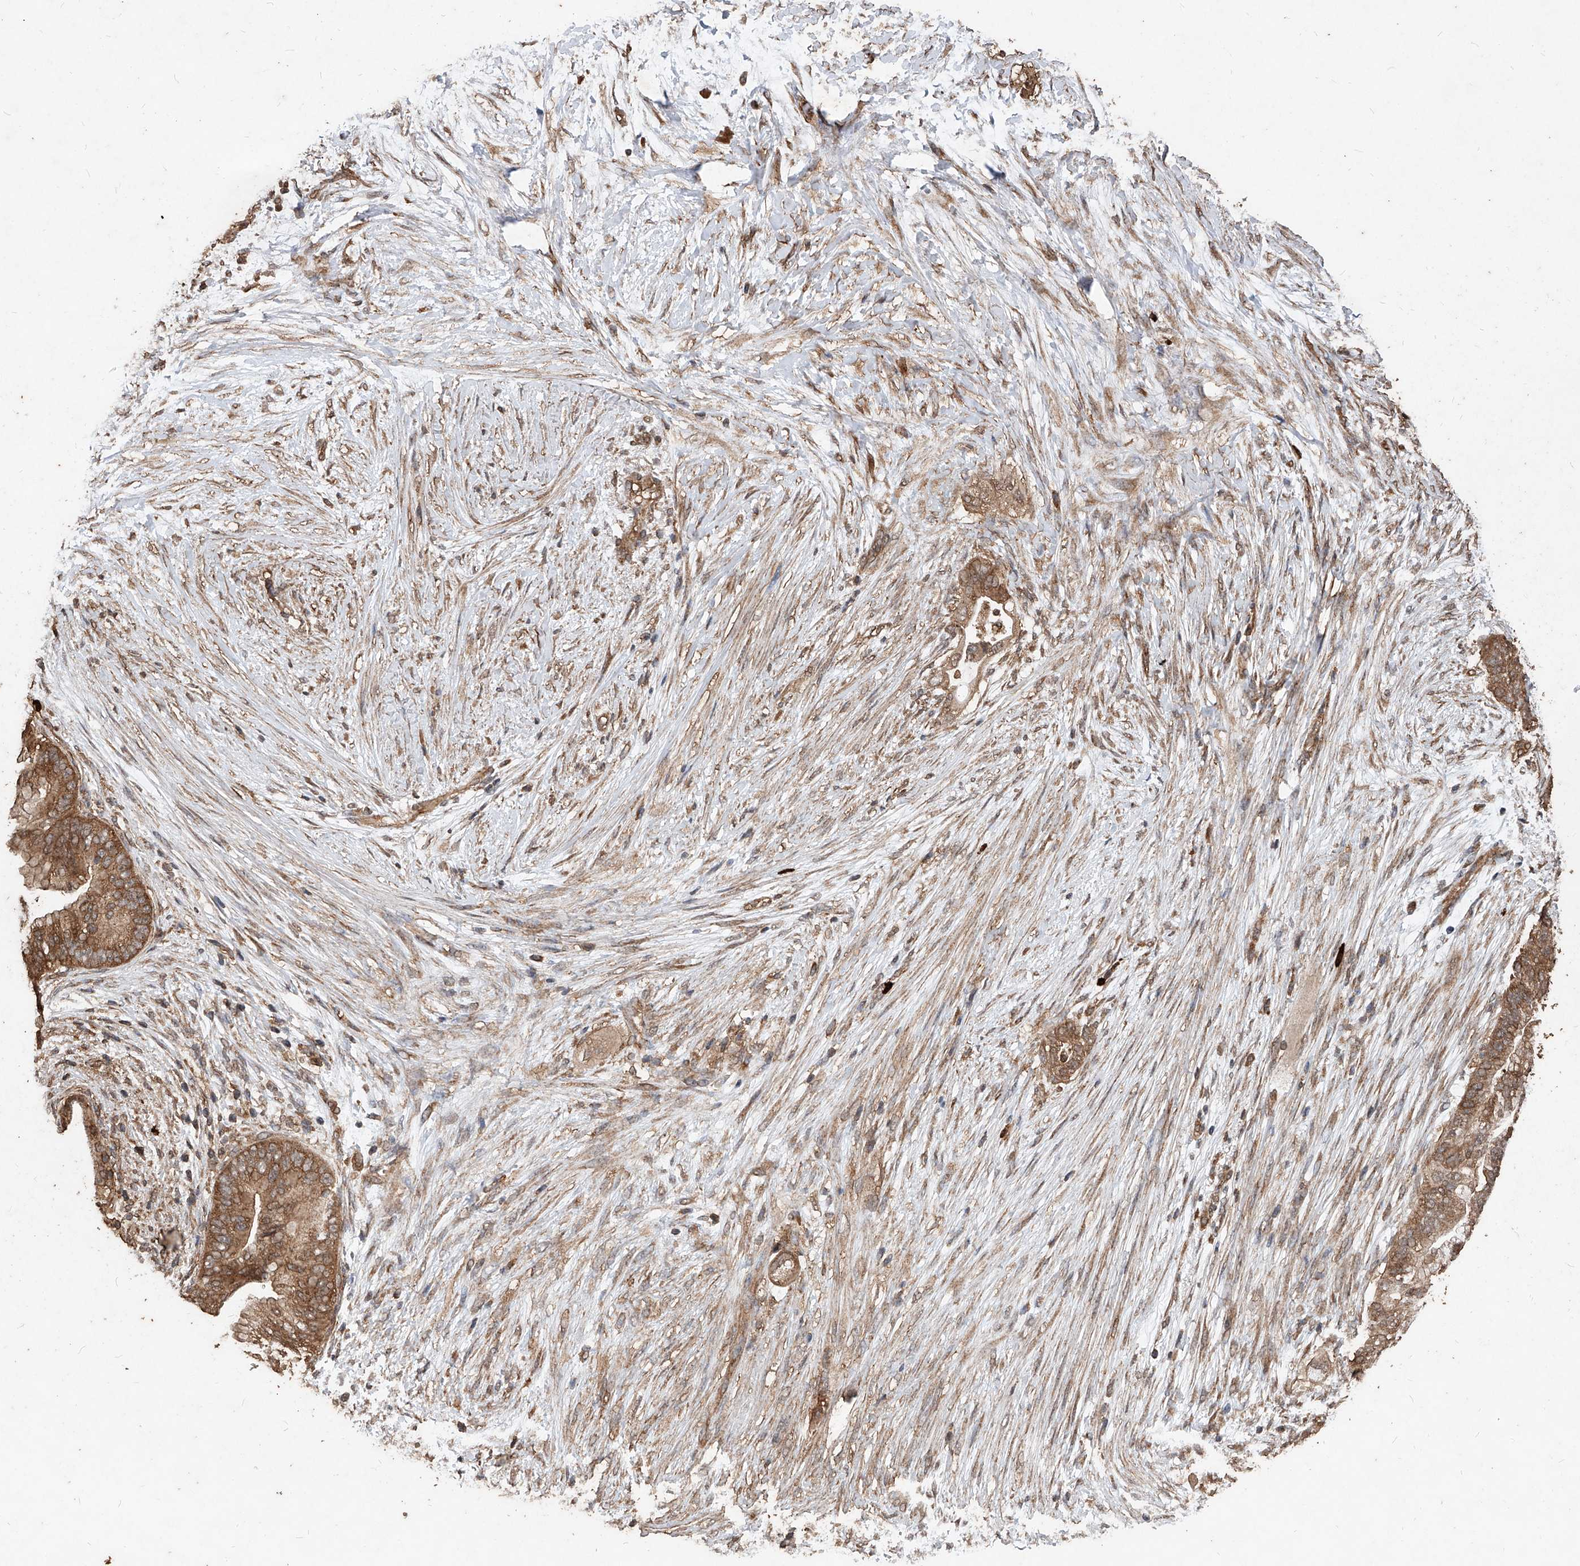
{"staining": {"intensity": "moderate", "quantity": ">75%", "location": "cytoplasmic/membranous"}, "tissue": "pancreatic cancer", "cell_type": "Tumor cells", "image_type": "cancer", "snomed": [{"axis": "morphology", "description": "Adenocarcinoma, NOS"}, {"axis": "topography", "description": "Pancreas"}], "caption": "Adenocarcinoma (pancreatic) was stained to show a protein in brown. There is medium levels of moderate cytoplasmic/membranous positivity in approximately >75% of tumor cells.", "gene": "UCP2", "patient": {"sex": "male", "age": 53}}